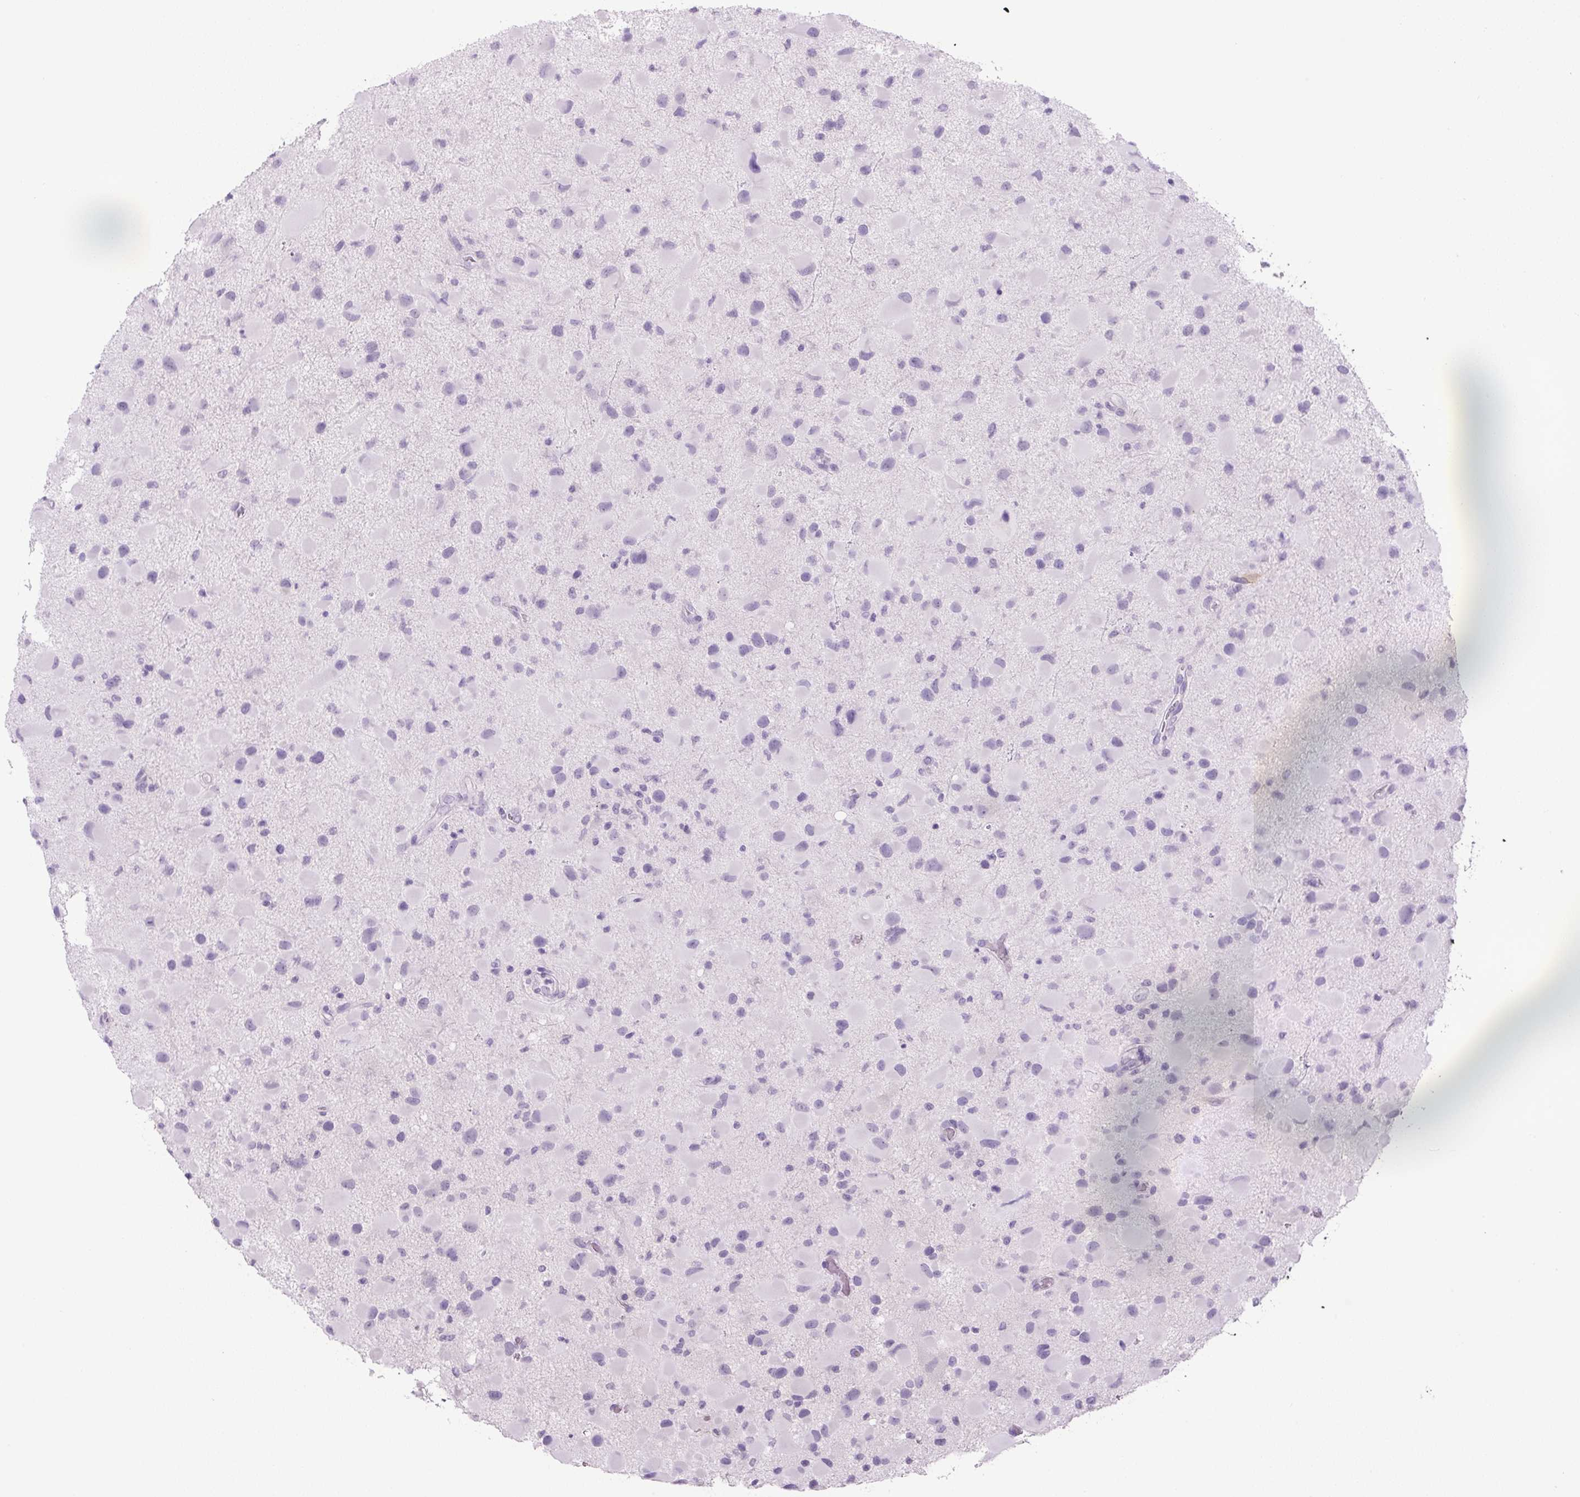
{"staining": {"intensity": "negative", "quantity": "none", "location": "none"}, "tissue": "glioma", "cell_type": "Tumor cells", "image_type": "cancer", "snomed": [{"axis": "morphology", "description": "Glioma, malignant, Low grade"}, {"axis": "topography", "description": "Brain"}], "caption": "Micrograph shows no significant protein expression in tumor cells of glioma. (Immunohistochemistry (ihc), brightfield microscopy, high magnification).", "gene": "COL9A2", "patient": {"sex": "female", "age": 32}}